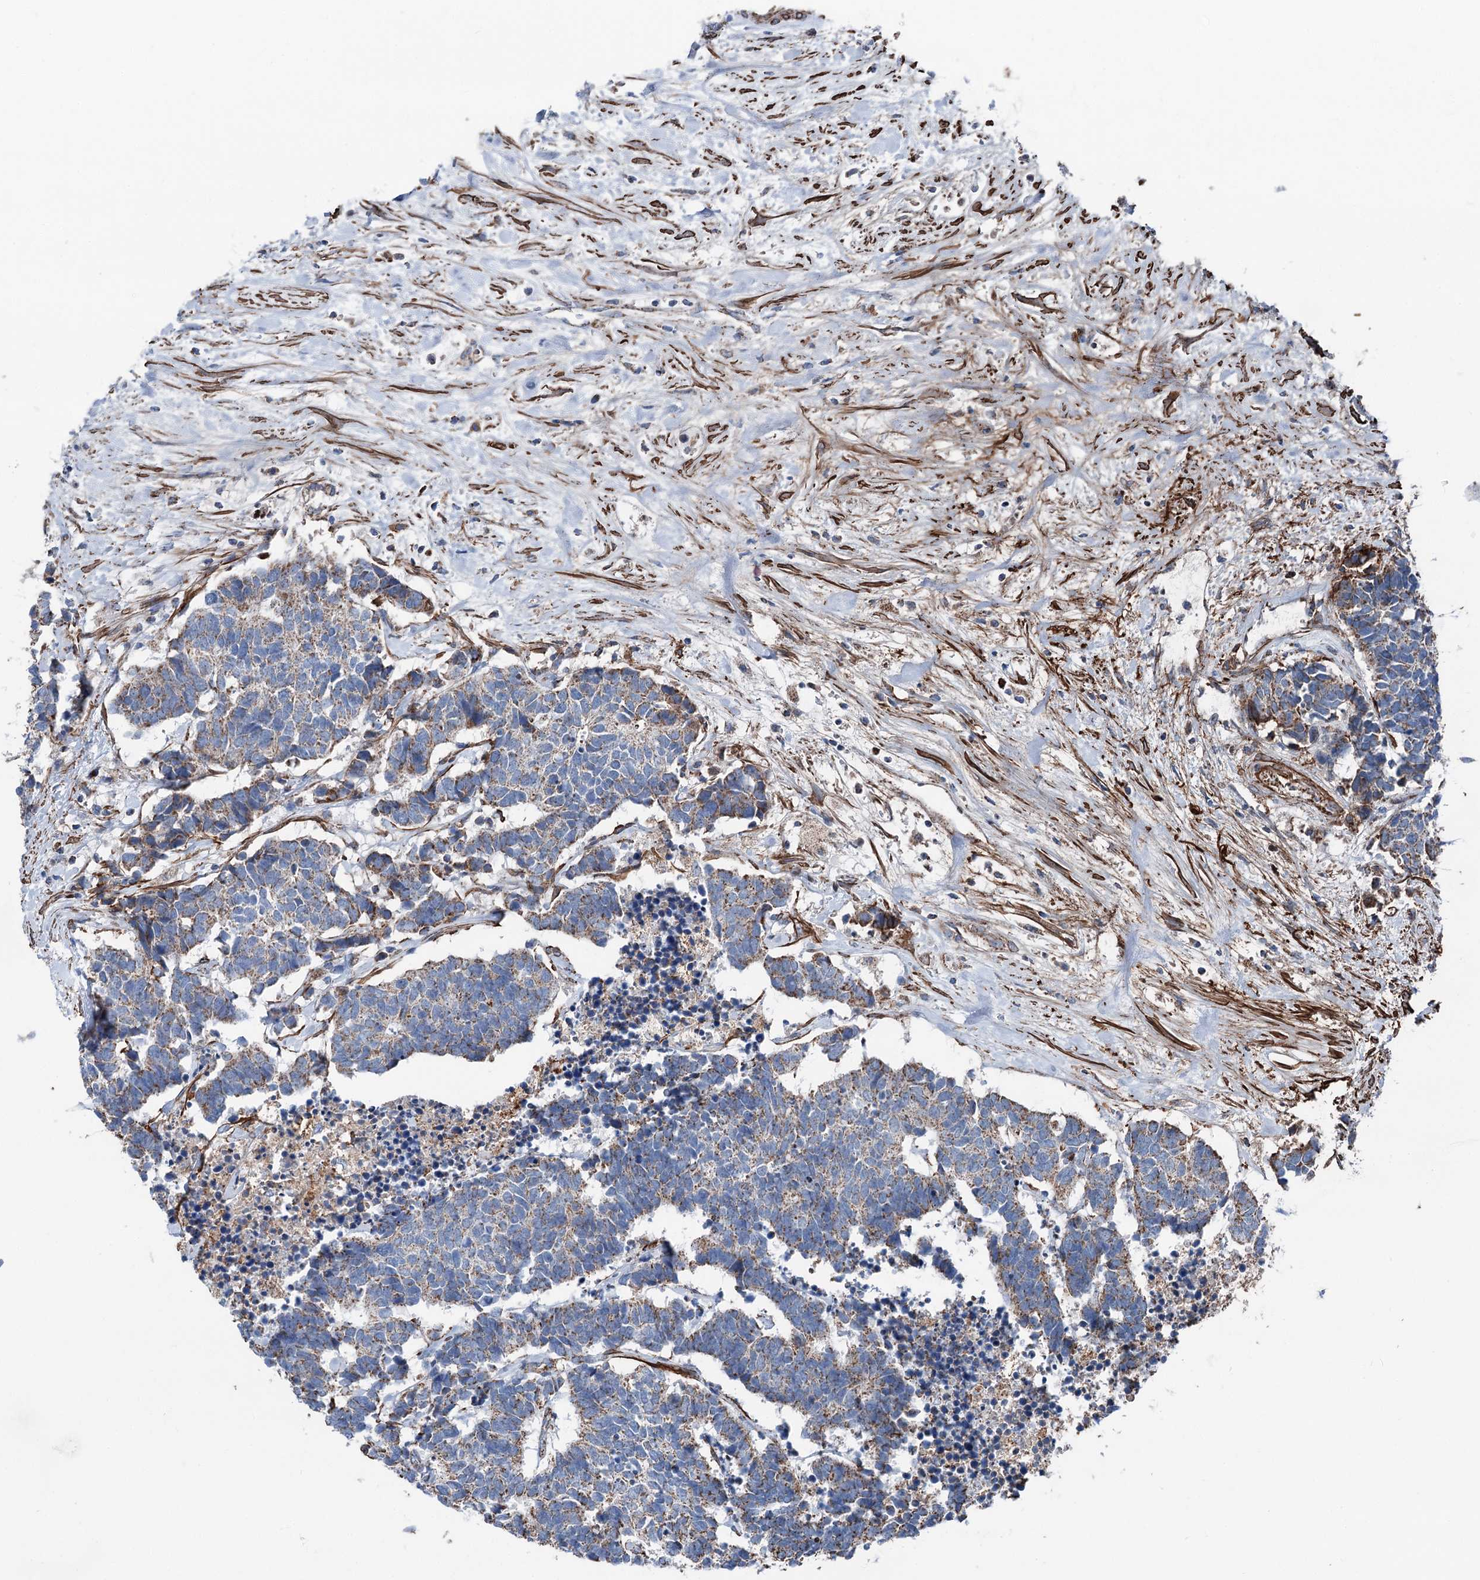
{"staining": {"intensity": "moderate", "quantity": ">75%", "location": "cytoplasmic/membranous"}, "tissue": "carcinoid", "cell_type": "Tumor cells", "image_type": "cancer", "snomed": [{"axis": "morphology", "description": "Carcinoma, NOS"}, {"axis": "morphology", "description": "Carcinoid, malignant, NOS"}, {"axis": "topography", "description": "Urinary bladder"}], "caption": "Tumor cells demonstrate medium levels of moderate cytoplasmic/membranous staining in approximately >75% of cells in carcinoma. The protein is shown in brown color, while the nuclei are stained blue.", "gene": "DDIAS", "patient": {"sex": "male", "age": 57}}